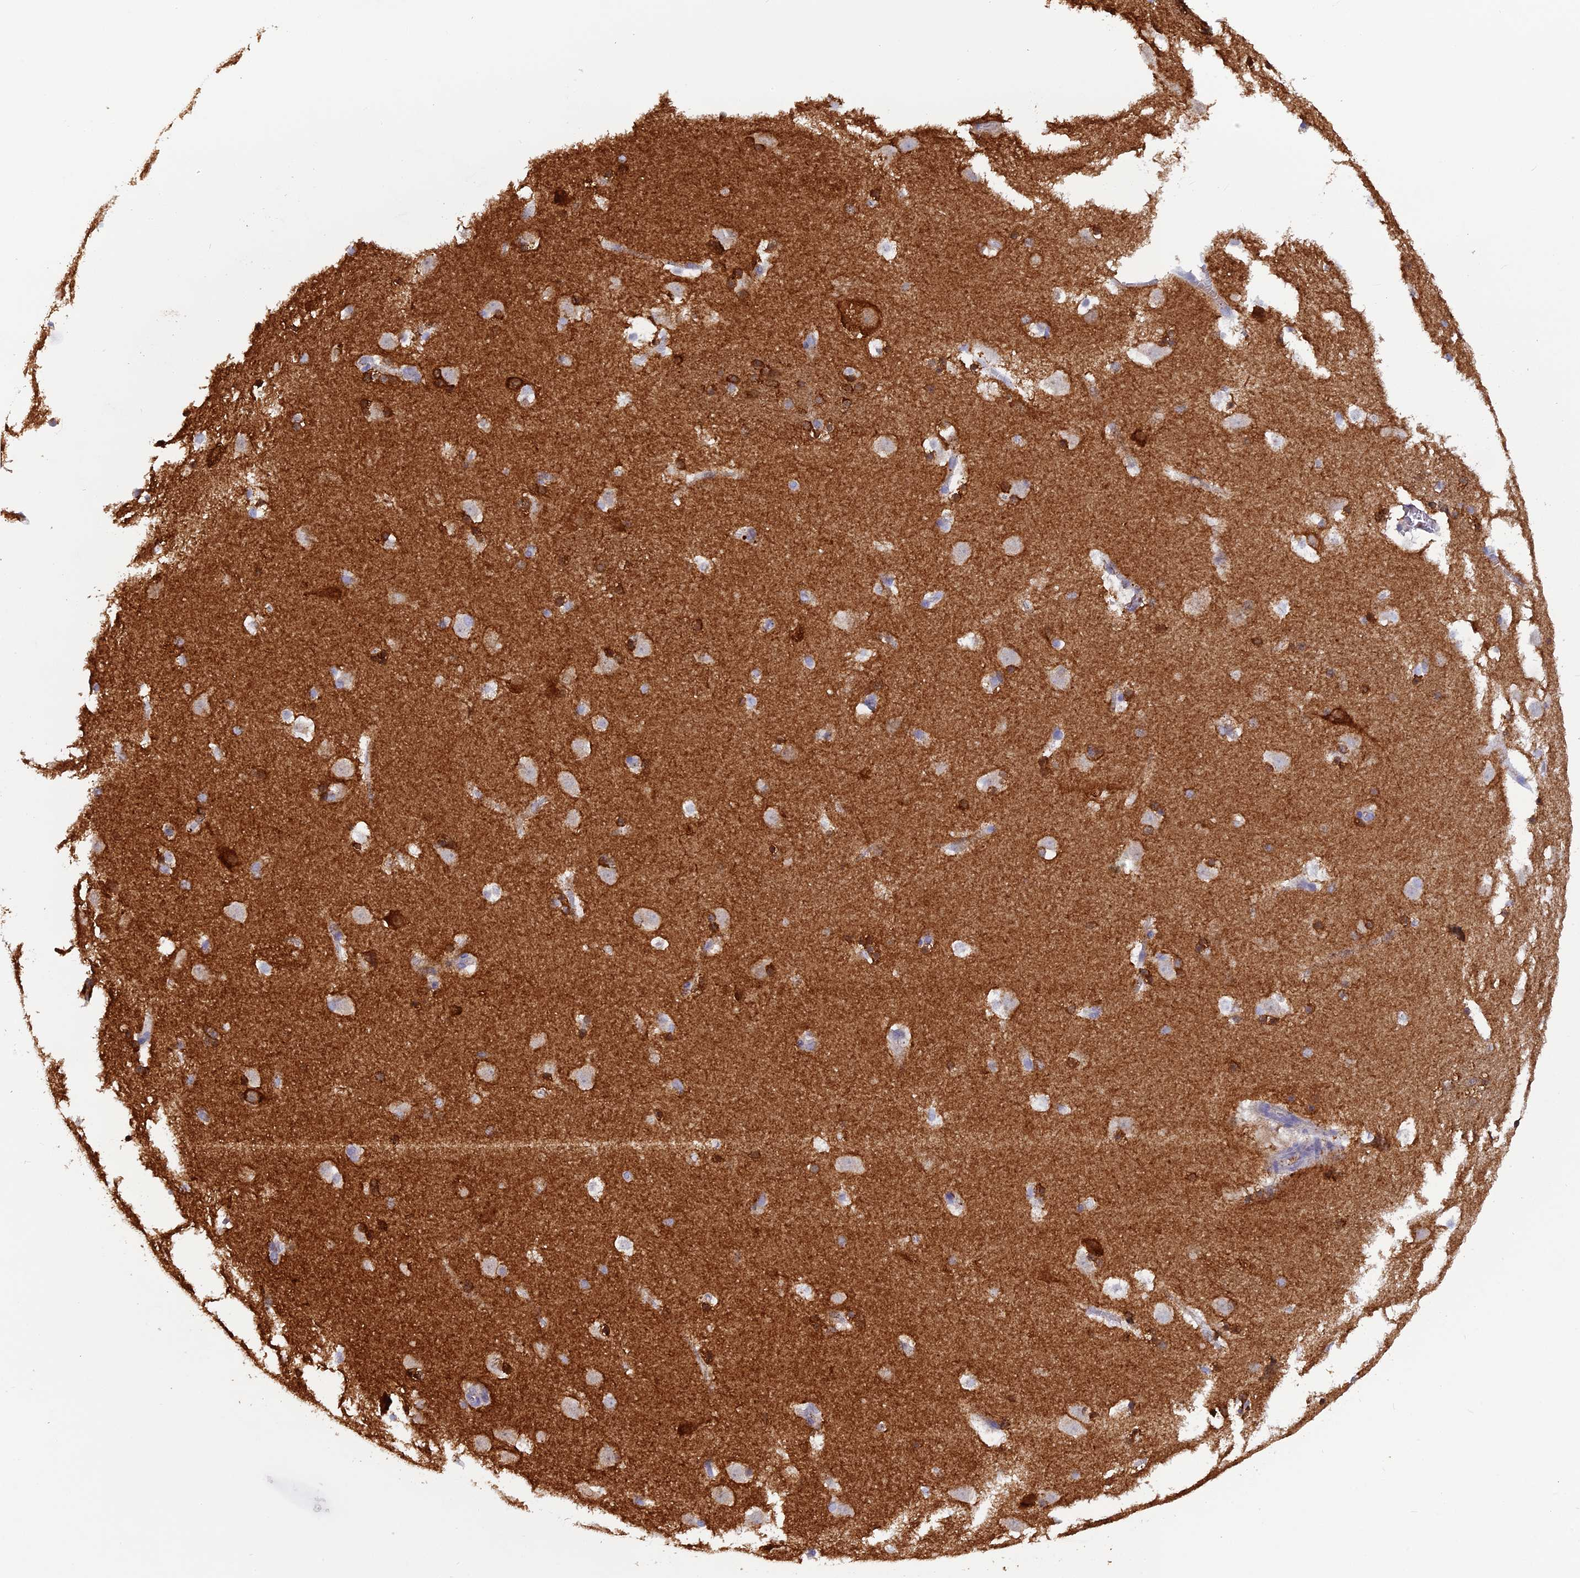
{"staining": {"intensity": "strong", "quantity": "<25%", "location": "cytoplasmic/membranous"}, "tissue": "caudate", "cell_type": "Glial cells", "image_type": "normal", "snomed": [{"axis": "morphology", "description": "Normal tissue, NOS"}, {"axis": "topography", "description": "Lateral ventricle wall"}], "caption": "The image exhibits immunohistochemical staining of benign caudate. There is strong cytoplasmic/membranous expression is present in about <25% of glial cells.", "gene": "PZP", "patient": {"sex": "male", "age": 45}}